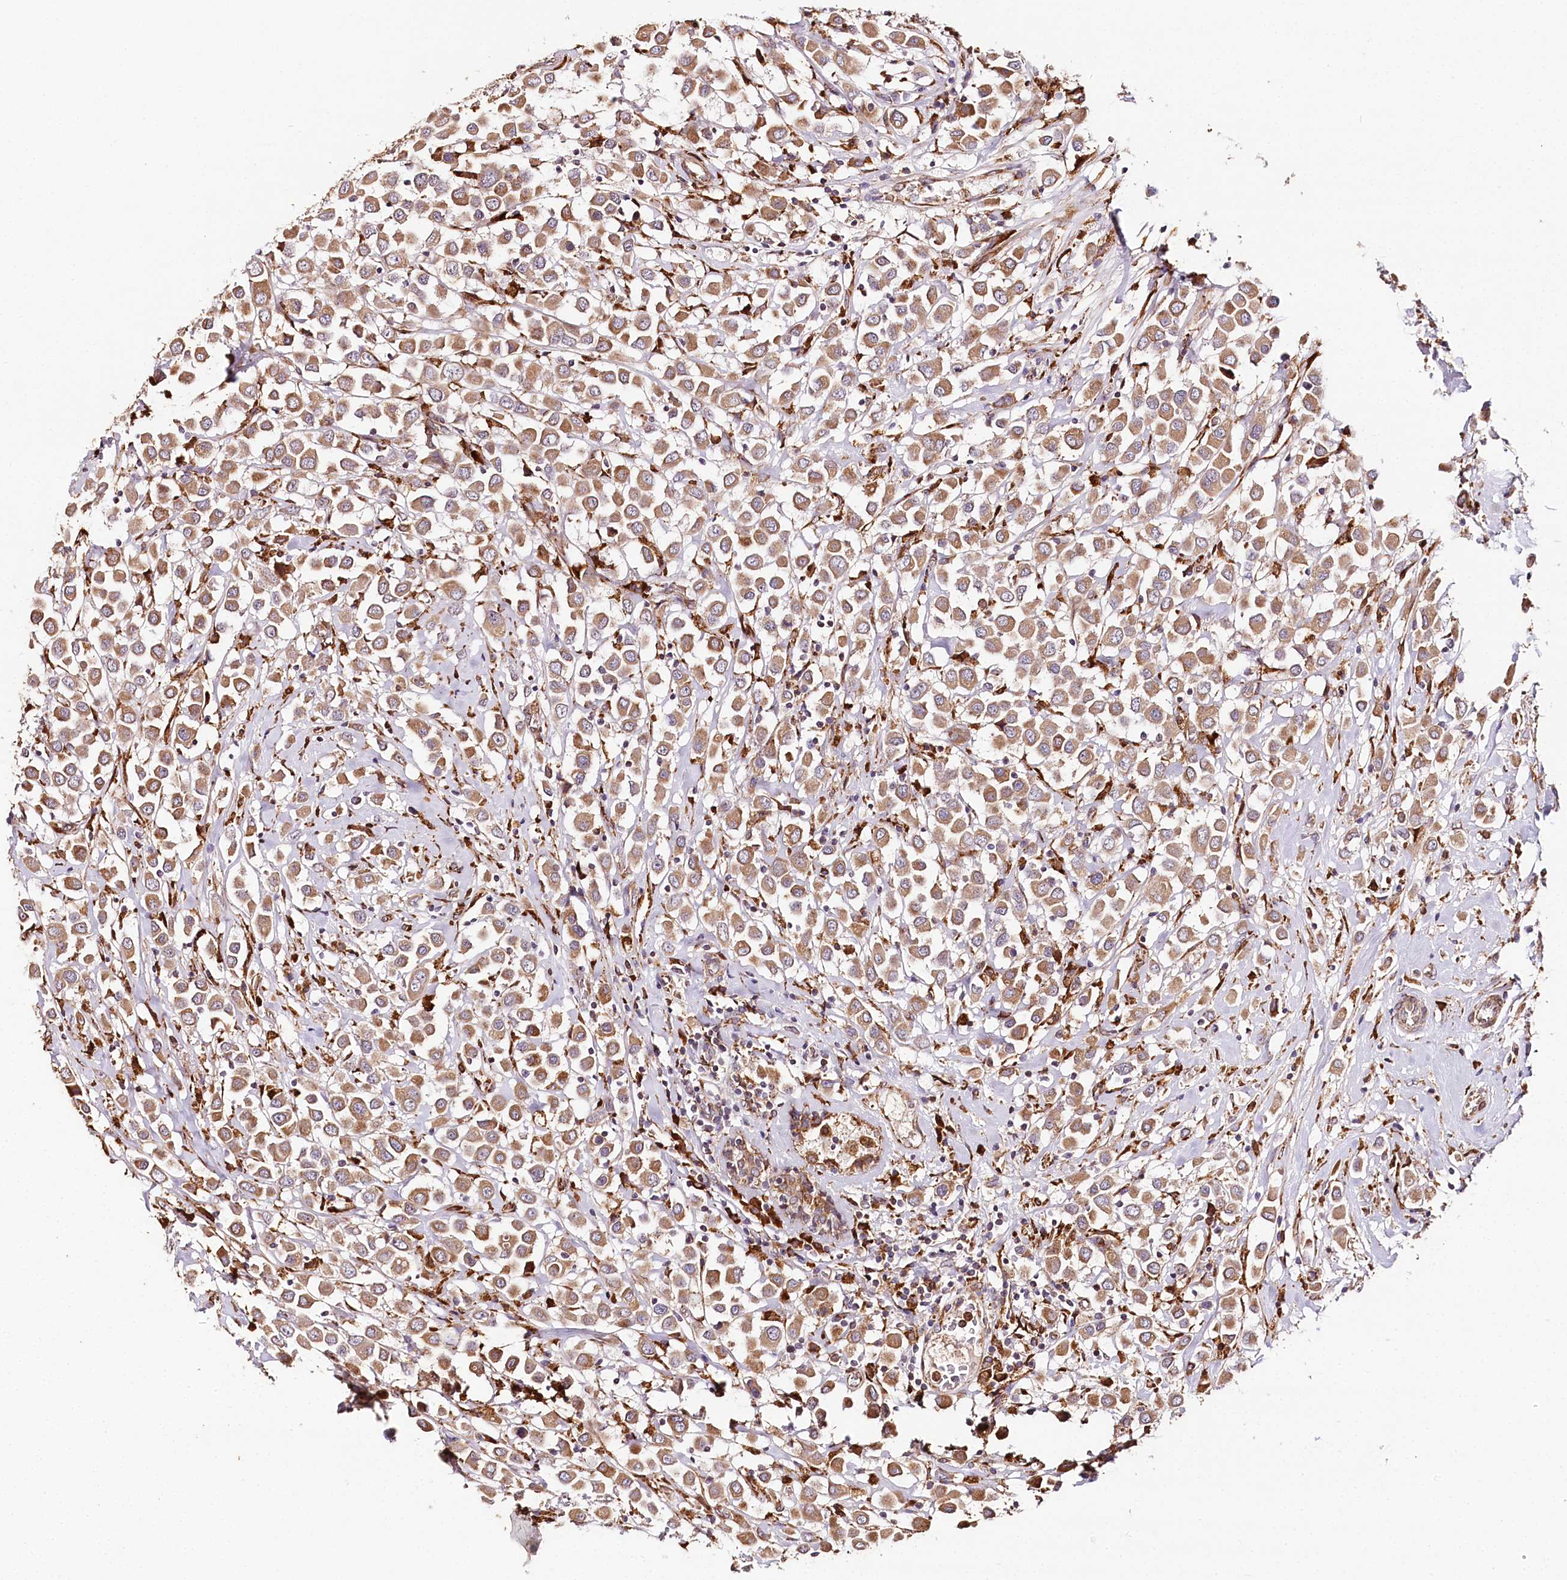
{"staining": {"intensity": "moderate", "quantity": ">75%", "location": "cytoplasmic/membranous"}, "tissue": "breast cancer", "cell_type": "Tumor cells", "image_type": "cancer", "snomed": [{"axis": "morphology", "description": "Duct carcinoma"}, {"axis": "topography", "description": "Breast"}], "caption": "High-magnification brightfield microscopy of infiltrating ductal carcinoma (breast) stained with DAB (3,3'-diaminobenzidine) (brown) and counterstained with hematoxylin (blue). tumor cells exhibit moderate cytoplasmic/membranous positivity is present in about>75% of cells.", "gene": "VEGFA", "patient": {"sex": "female", "age": 61}}